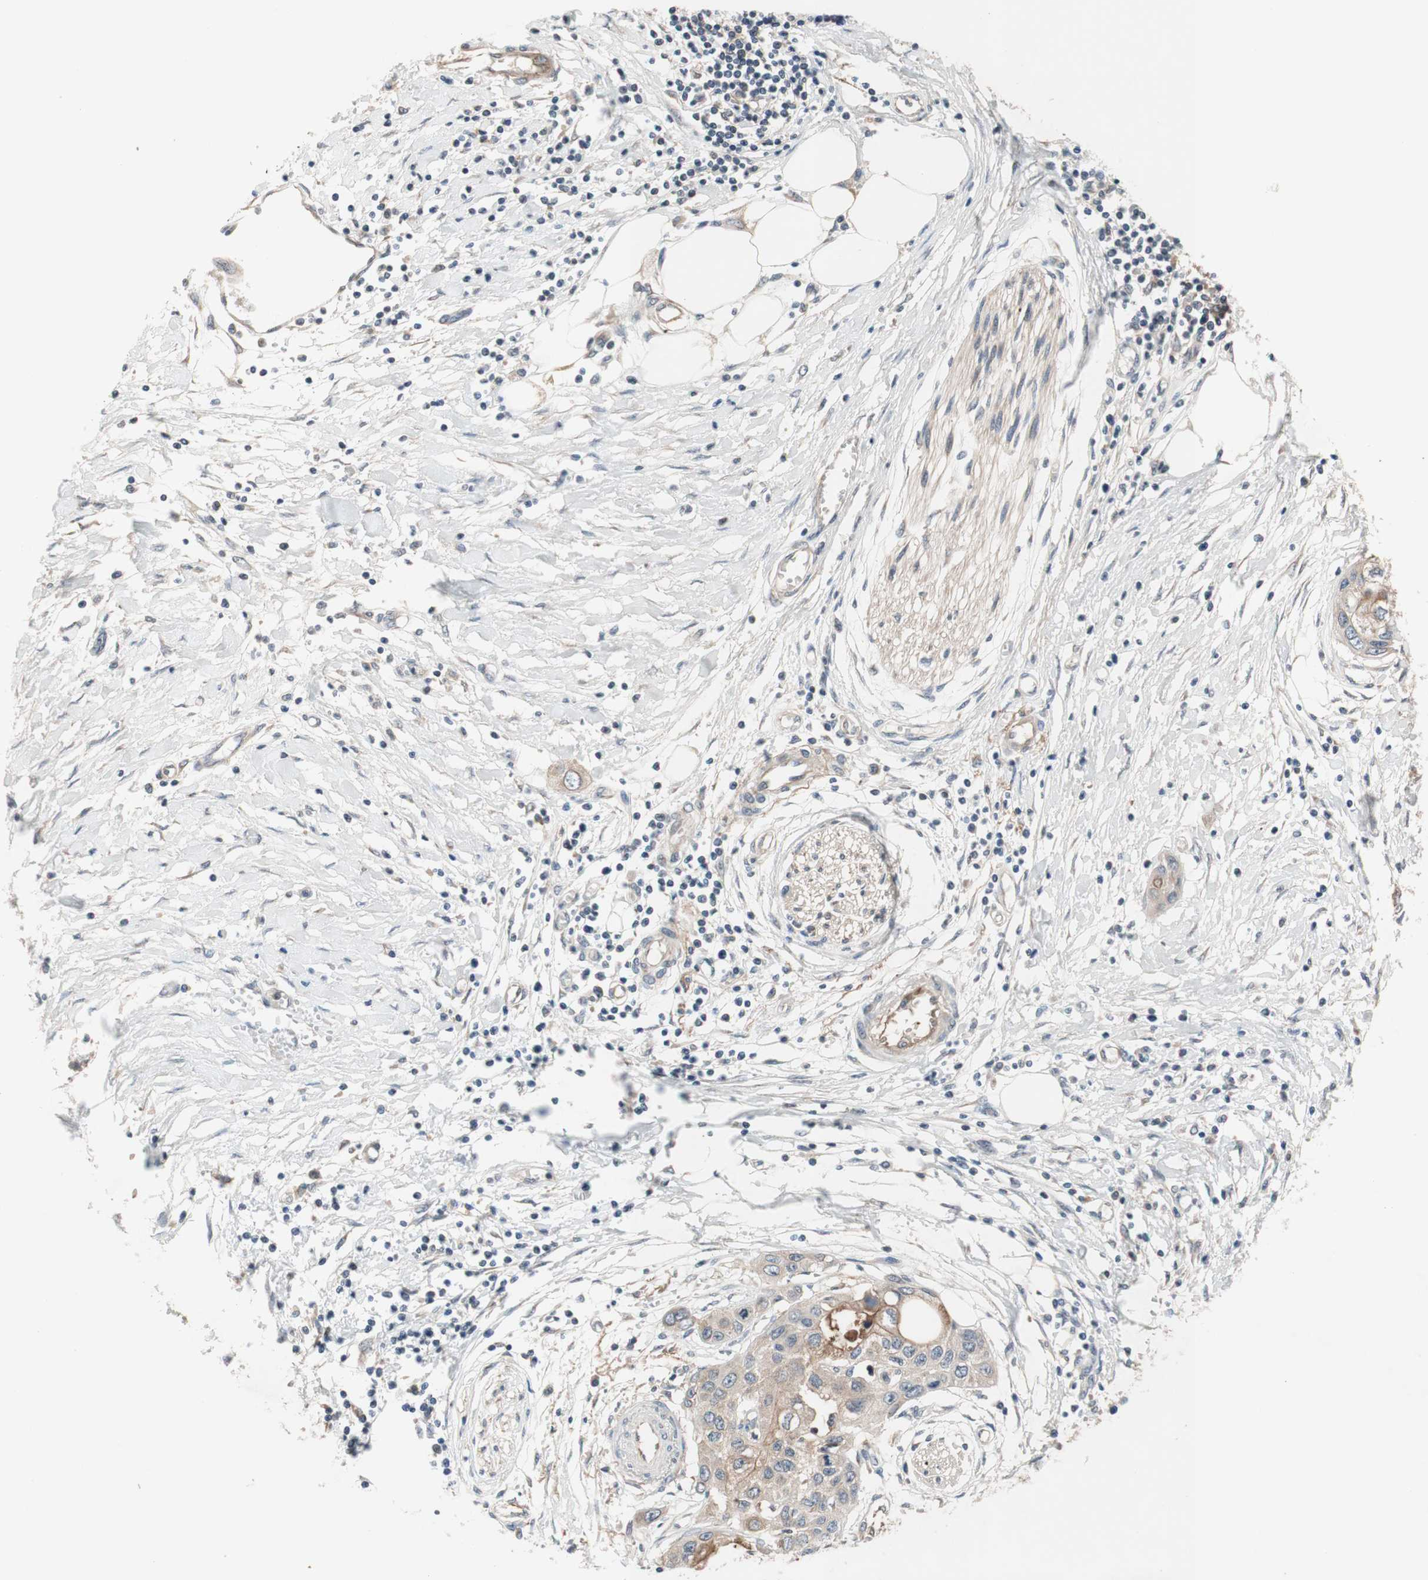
{"staining": {"intensity": "weak", "quantity": ">75%", "location": "cytoplasmic/membranous"}, "tissue": "pancreatic cancer", "cell_type": "Tumor cells", "image_type": "cancer", "snomed": [{"axis": "morphology", "description": "Adenocarcinoma, NOS"}, {"axis": "topography", "description": "Pancreas"}], "caption": "Immunohistochemical staining of pancreatic cancer (adenocarcinoma) shows low levels of weak cytoplasmic/membranous expression in about >75% of tumor cells.", "gene": "CD55", "patient": {"sex": "female", "age": 70}}